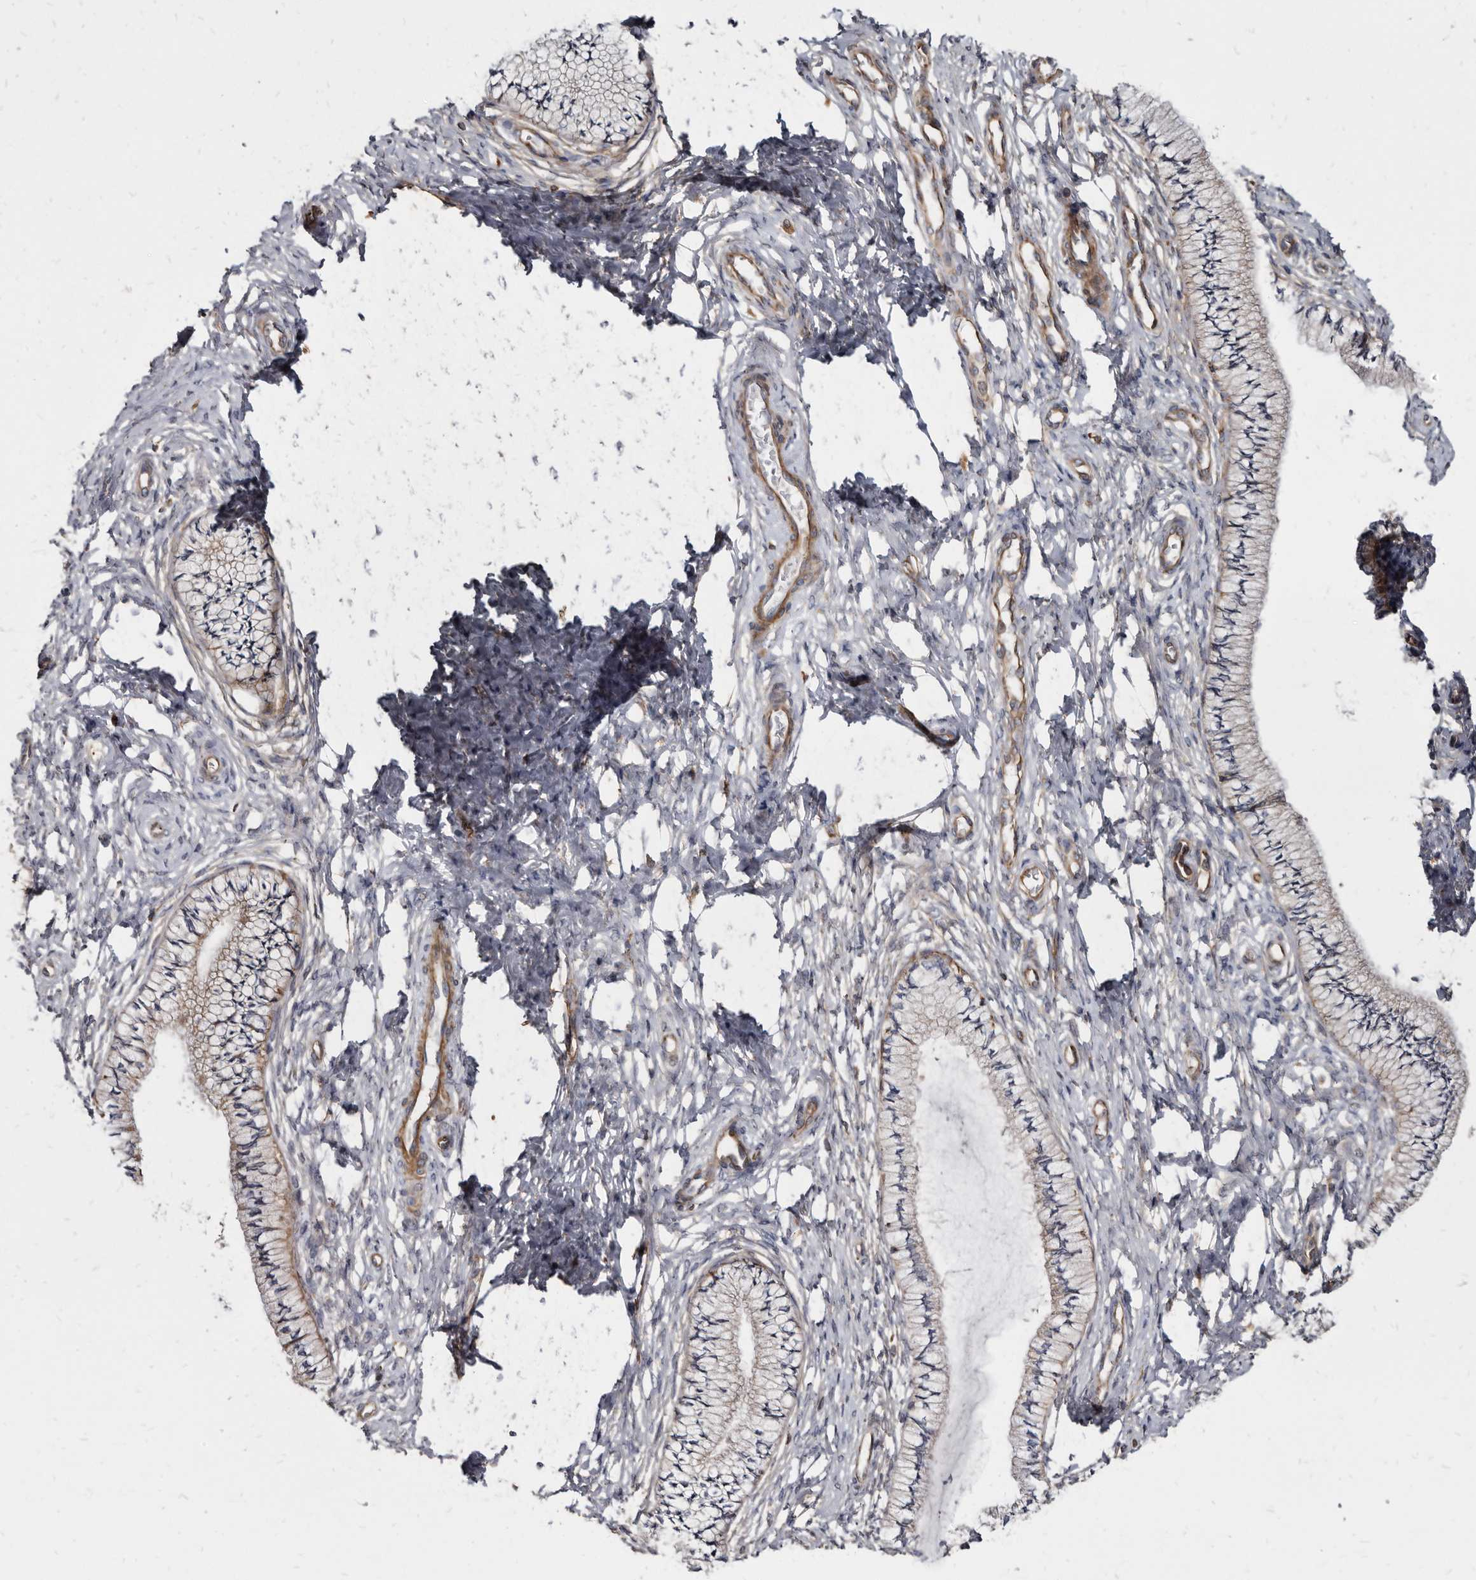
{"staining": {"intensity": "weak", "quantity": "<25%", "location": "cytoplasmic/membranous"}, "tissue": "cervix", "cell_type": "Glandular cells", "image_type": "normal", "snomed": [{"axis": "morphology", "description": "Normal tissue, NOS"}, {"axis": "topography", "description": "Cervix"}], "caption": "A high-resolution histopathology image shows IHC staining of unremarkable cervix, which displays no significant expression in glandular cells.", "gene": "KCTD20", "patient": {"sex": "female", "age": 36}}